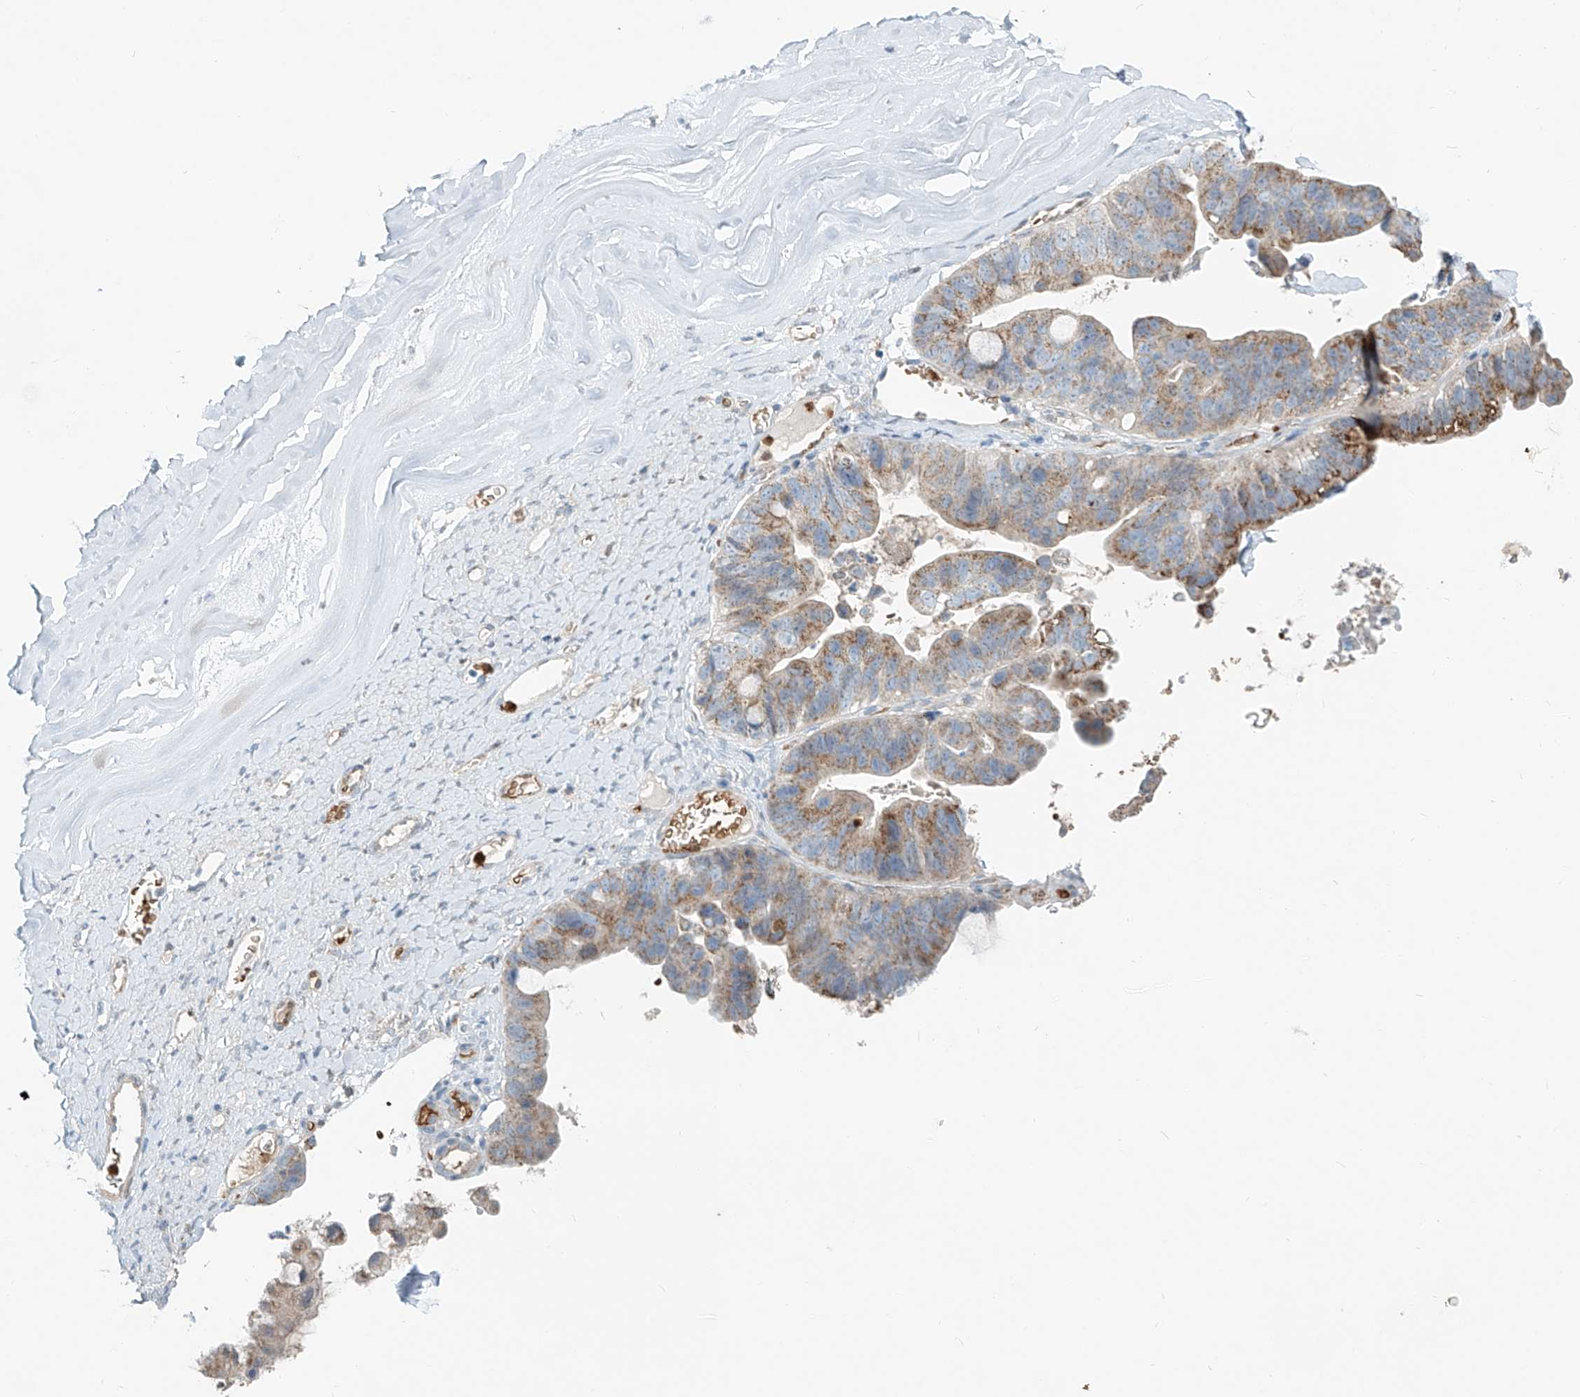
{"staining": {"intensity": "moderate", "quantity": ">75%", "location": "cytoplasmic/membranous"}, "tissue": "ovarian cancer", "cell_type": "Tumor cells", "image_type": "cancer", "snomed": [{"axis": "morphology", "description": "Cystadenocarcinoma, mucinous, NOS"}, {"axis": "topography", "description": "Ovary"}], "caption": "Ovarian cancer tissue demonstrates moderate cytoplasmic/membranous staining in approximately >75% of tumor cells Ihc stains the protein of interest in brown and the nuclei are stained blue.", "gene": "PTPRA", "patient": {"sex": "female", "age": 61}}